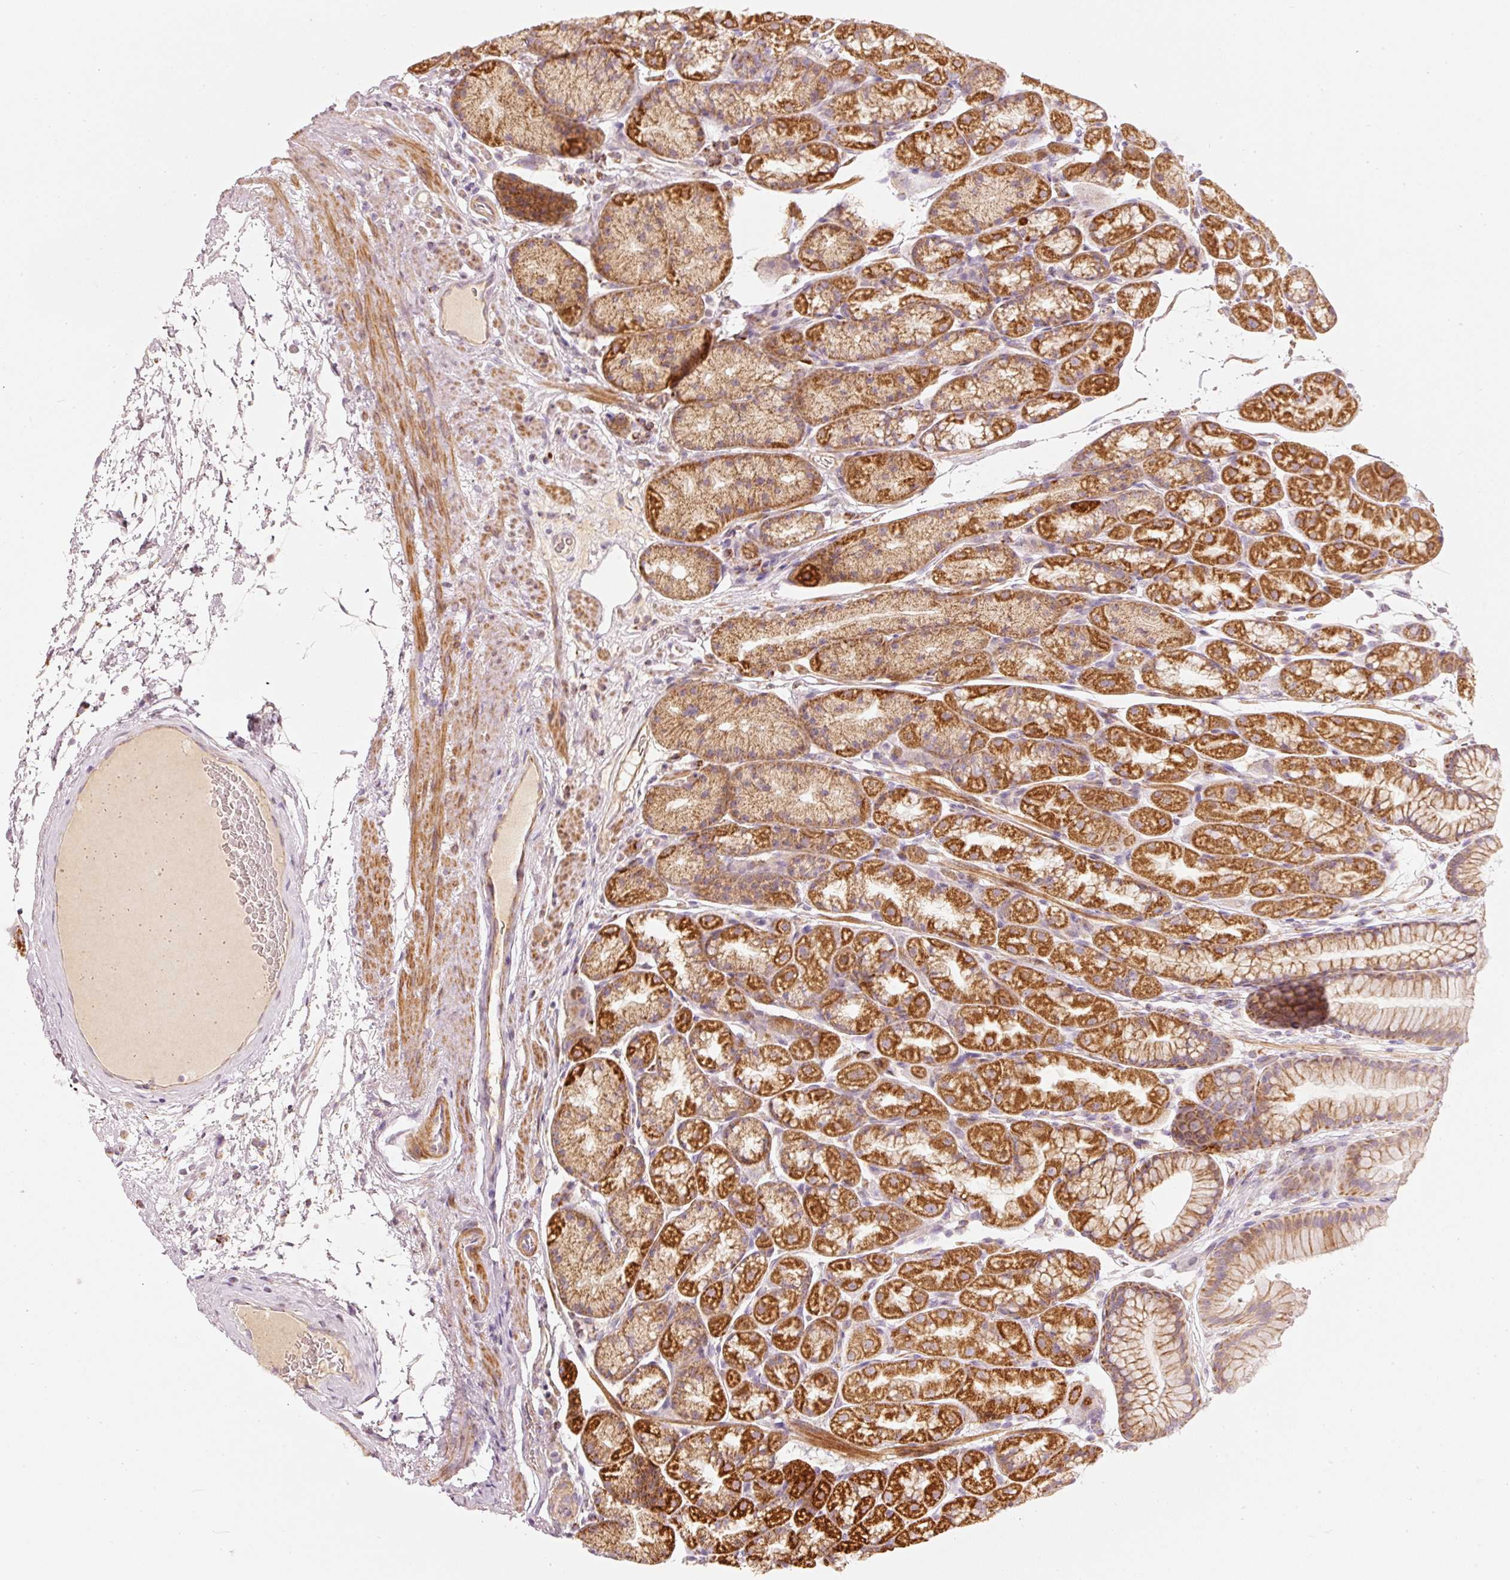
{"staining": {"intensity": "strong", "quantity": "25%-75%", "location": "cytoplasmic/membranous"}, "tissue": "stomach", "cell_type": "Glandular cells", "image_type": "normal", "snomed": [{"axis": "morphology", "description": "Normal tissue, NOS"}, {"axis": "topography", "description": "Stomach, lower"}], "caption": "About 25%-75% of glandular cells in benign stomach reveal strong cytoplasmic/membranous protein staining as visualized by brown immunohistochemical staining.", "gene": "C17orf98", "patient": {"sex": "male", "age": 67}}